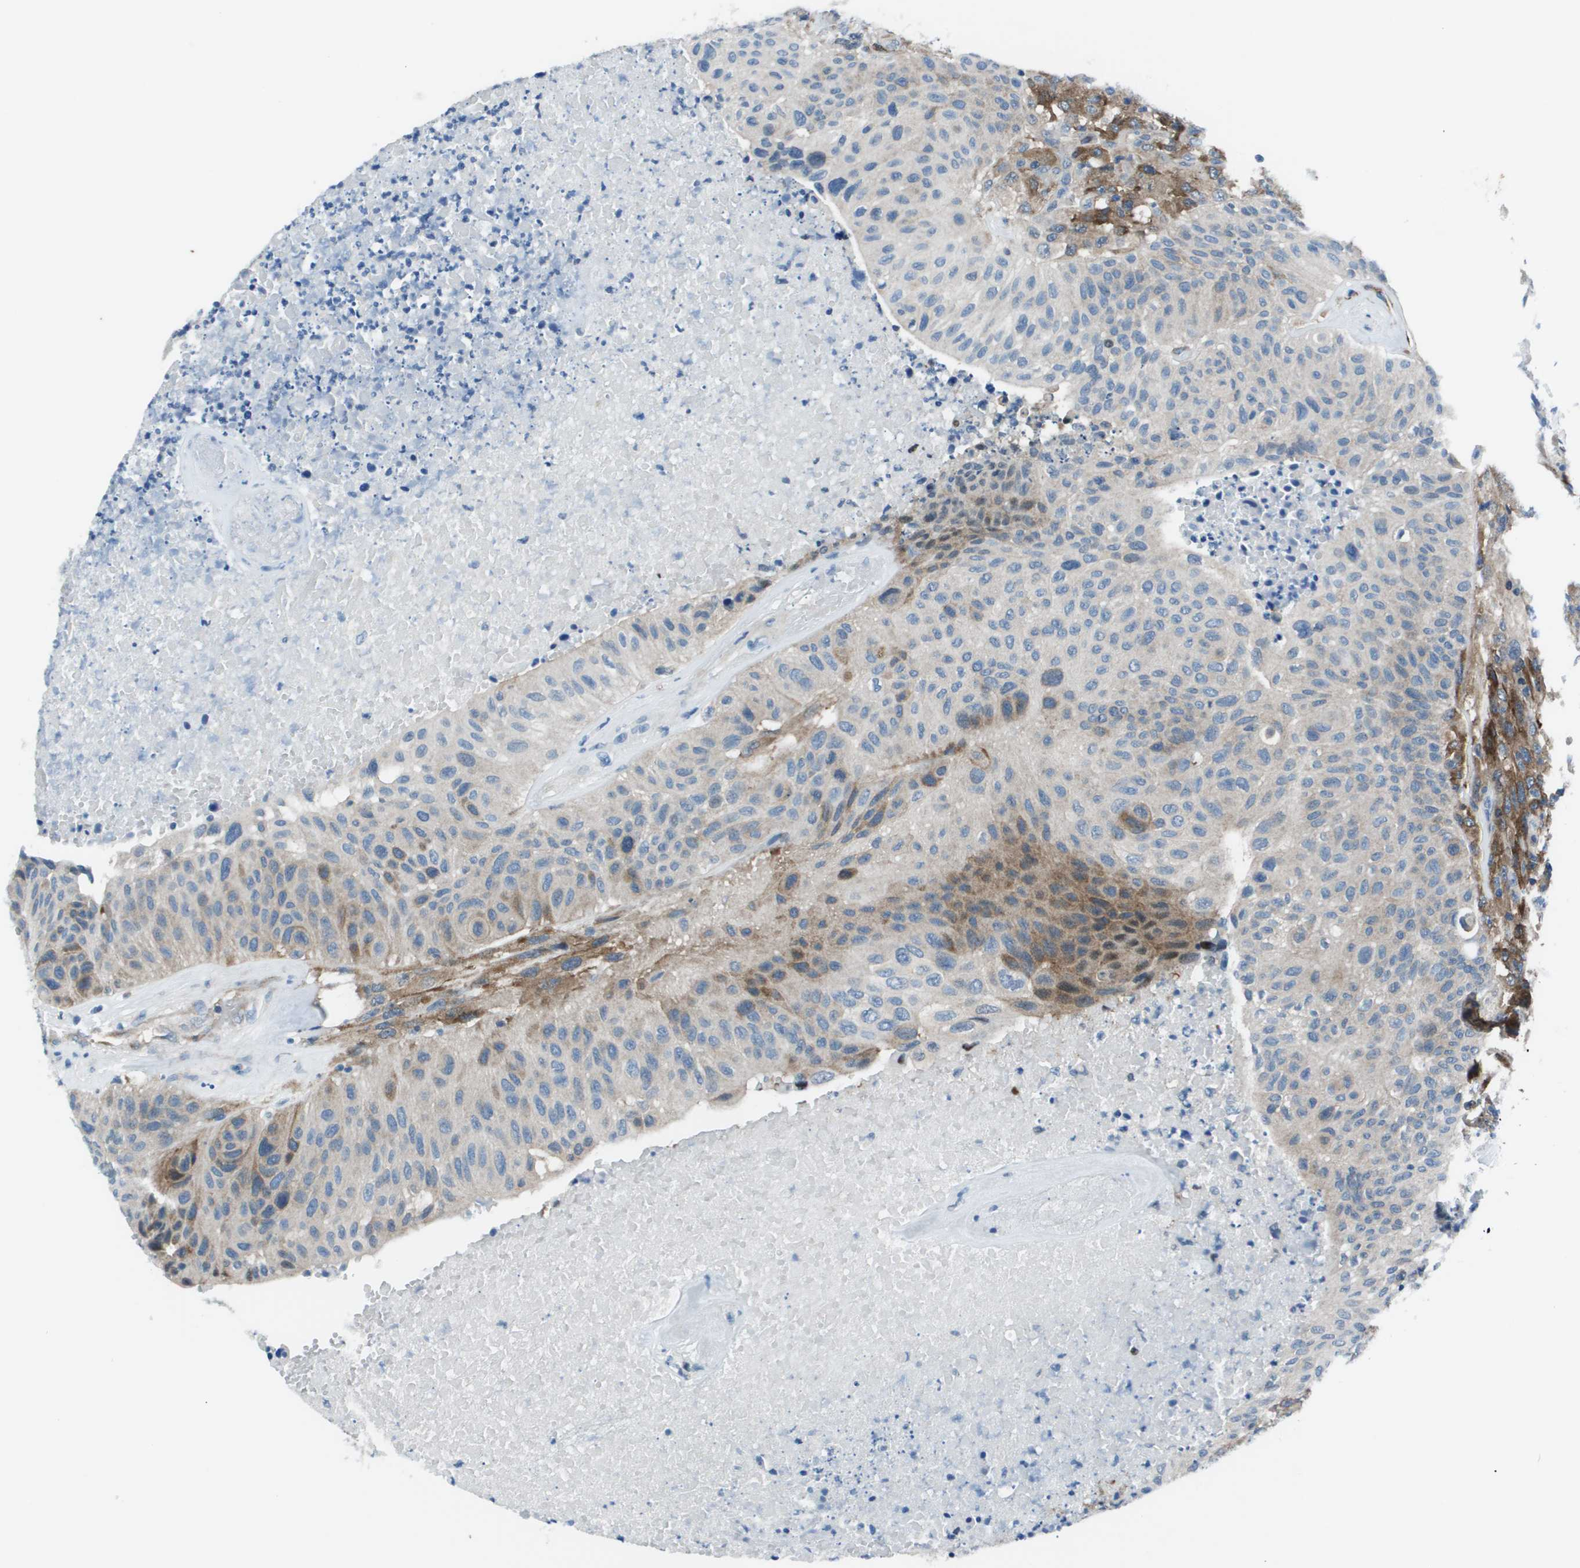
{"staining": {"intensity": "weak", "quantity": "<25%", "location": "cytoplasmic/membranous"}, "tissue": "urothelial cancer", "cell_type": "Tumor cells", "image_type": "cancer", "snomed": [{"axis": "morphology", "description": "Urothelial carcinoma, High grade"}, {"axis": "topography", "description": "Urinary bladder"}], "caption": "This is an IHC micrograph of high-grade urothelial carcinoma. There is no positivity in tumor cells.", "gene": "STIP1", "patient": {"sex": "male", "age": 66}}